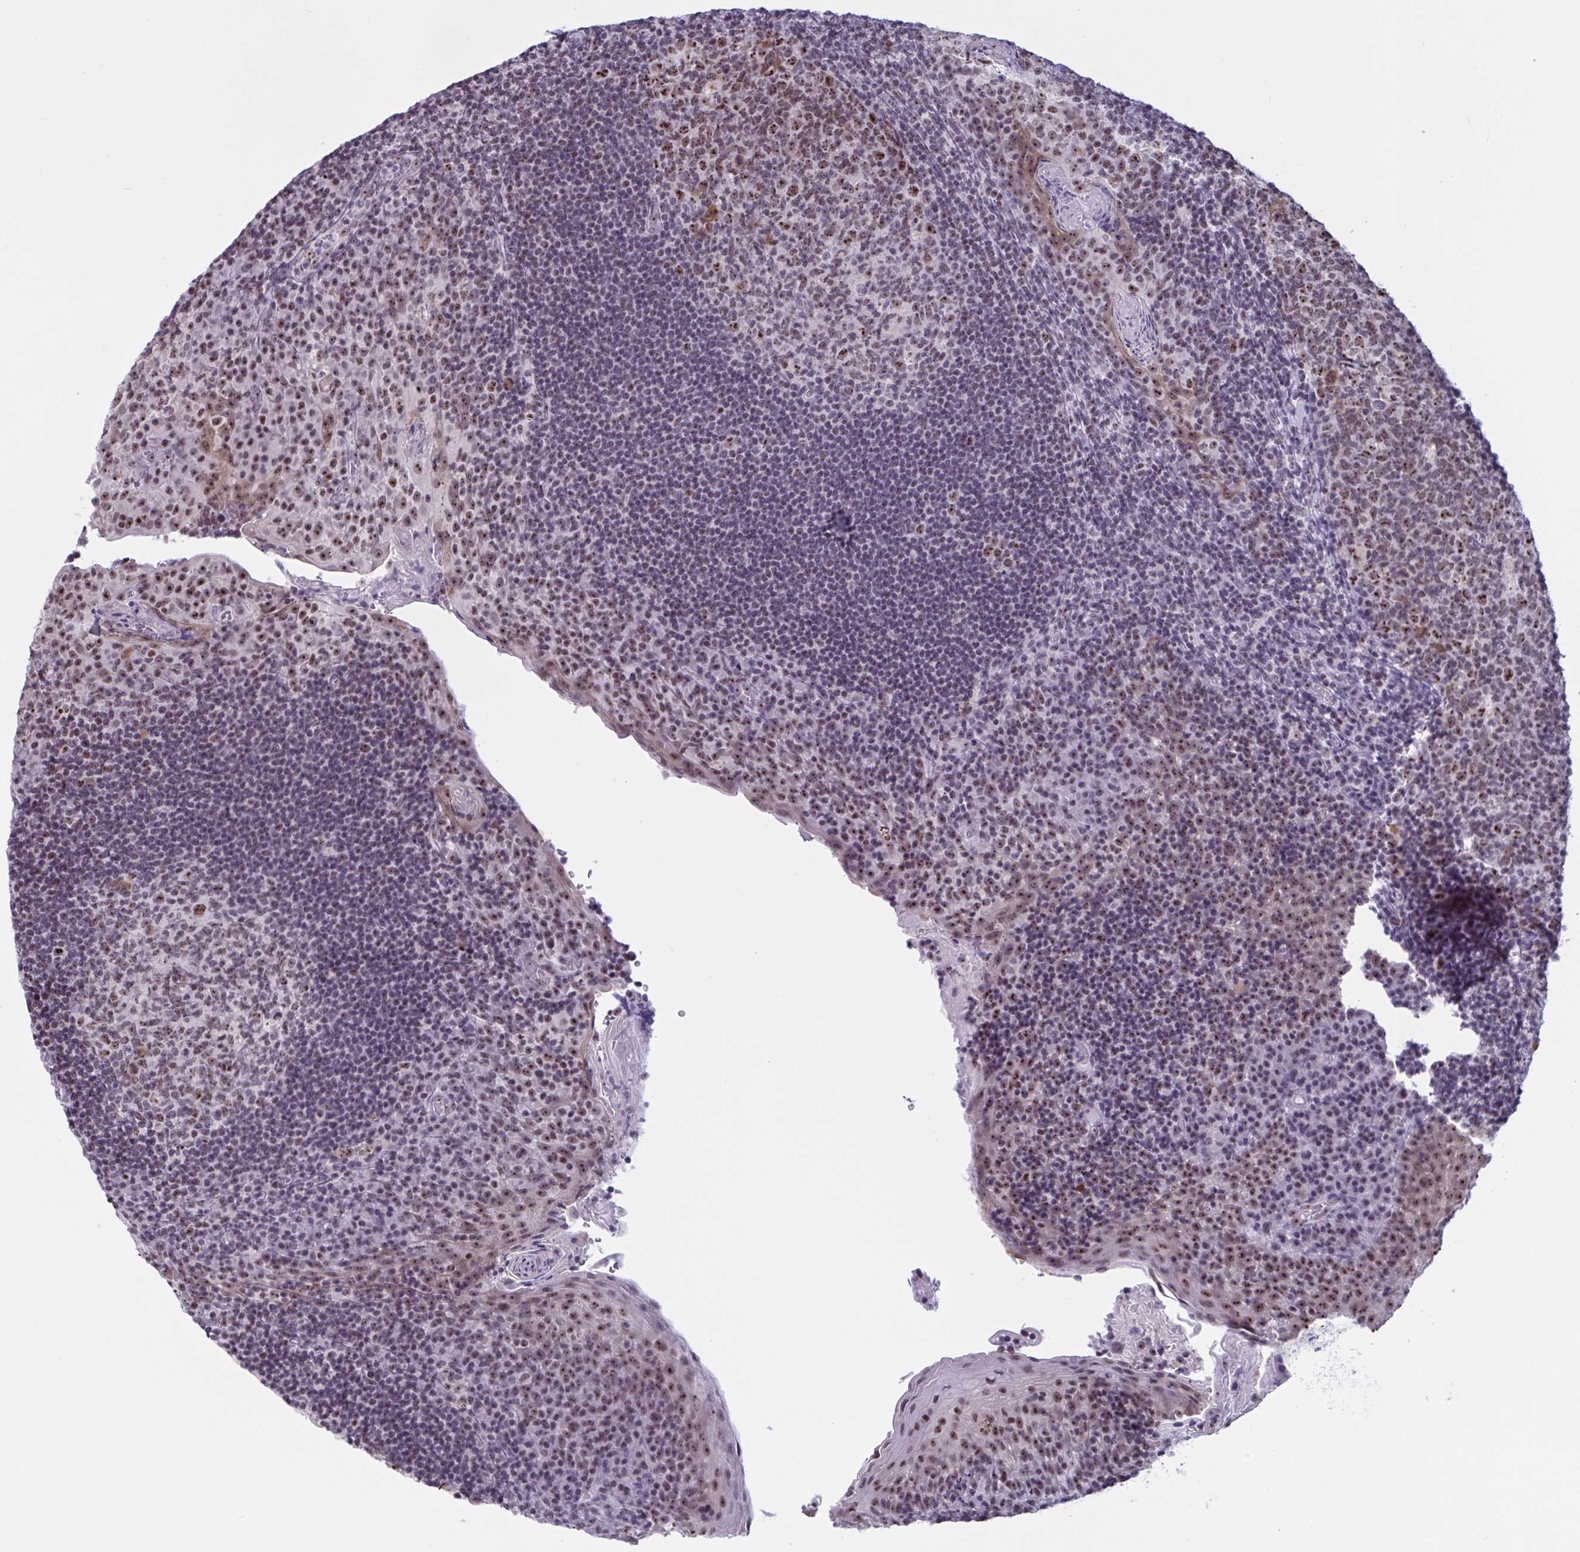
{"staining": {"intensity": "weak", "quantity": "25%-75%", "location": "nuclear"}, "tissue": "tonsil", "cell_type": "Germinal center cells", "image_type": "normal", "snomed": [{"axis": "morphology", "description": "Normal tissue, NOS"}, {"axis": "topography", "description": "Tonsil"}], "caption": "Brown immunohistochemical staining in benign human tonsil reveals weak nuclear positivity in about 25%-75% of germinal center cells.", "gene": "TGM6", "patient": {"sex": "male", "age": 17}}